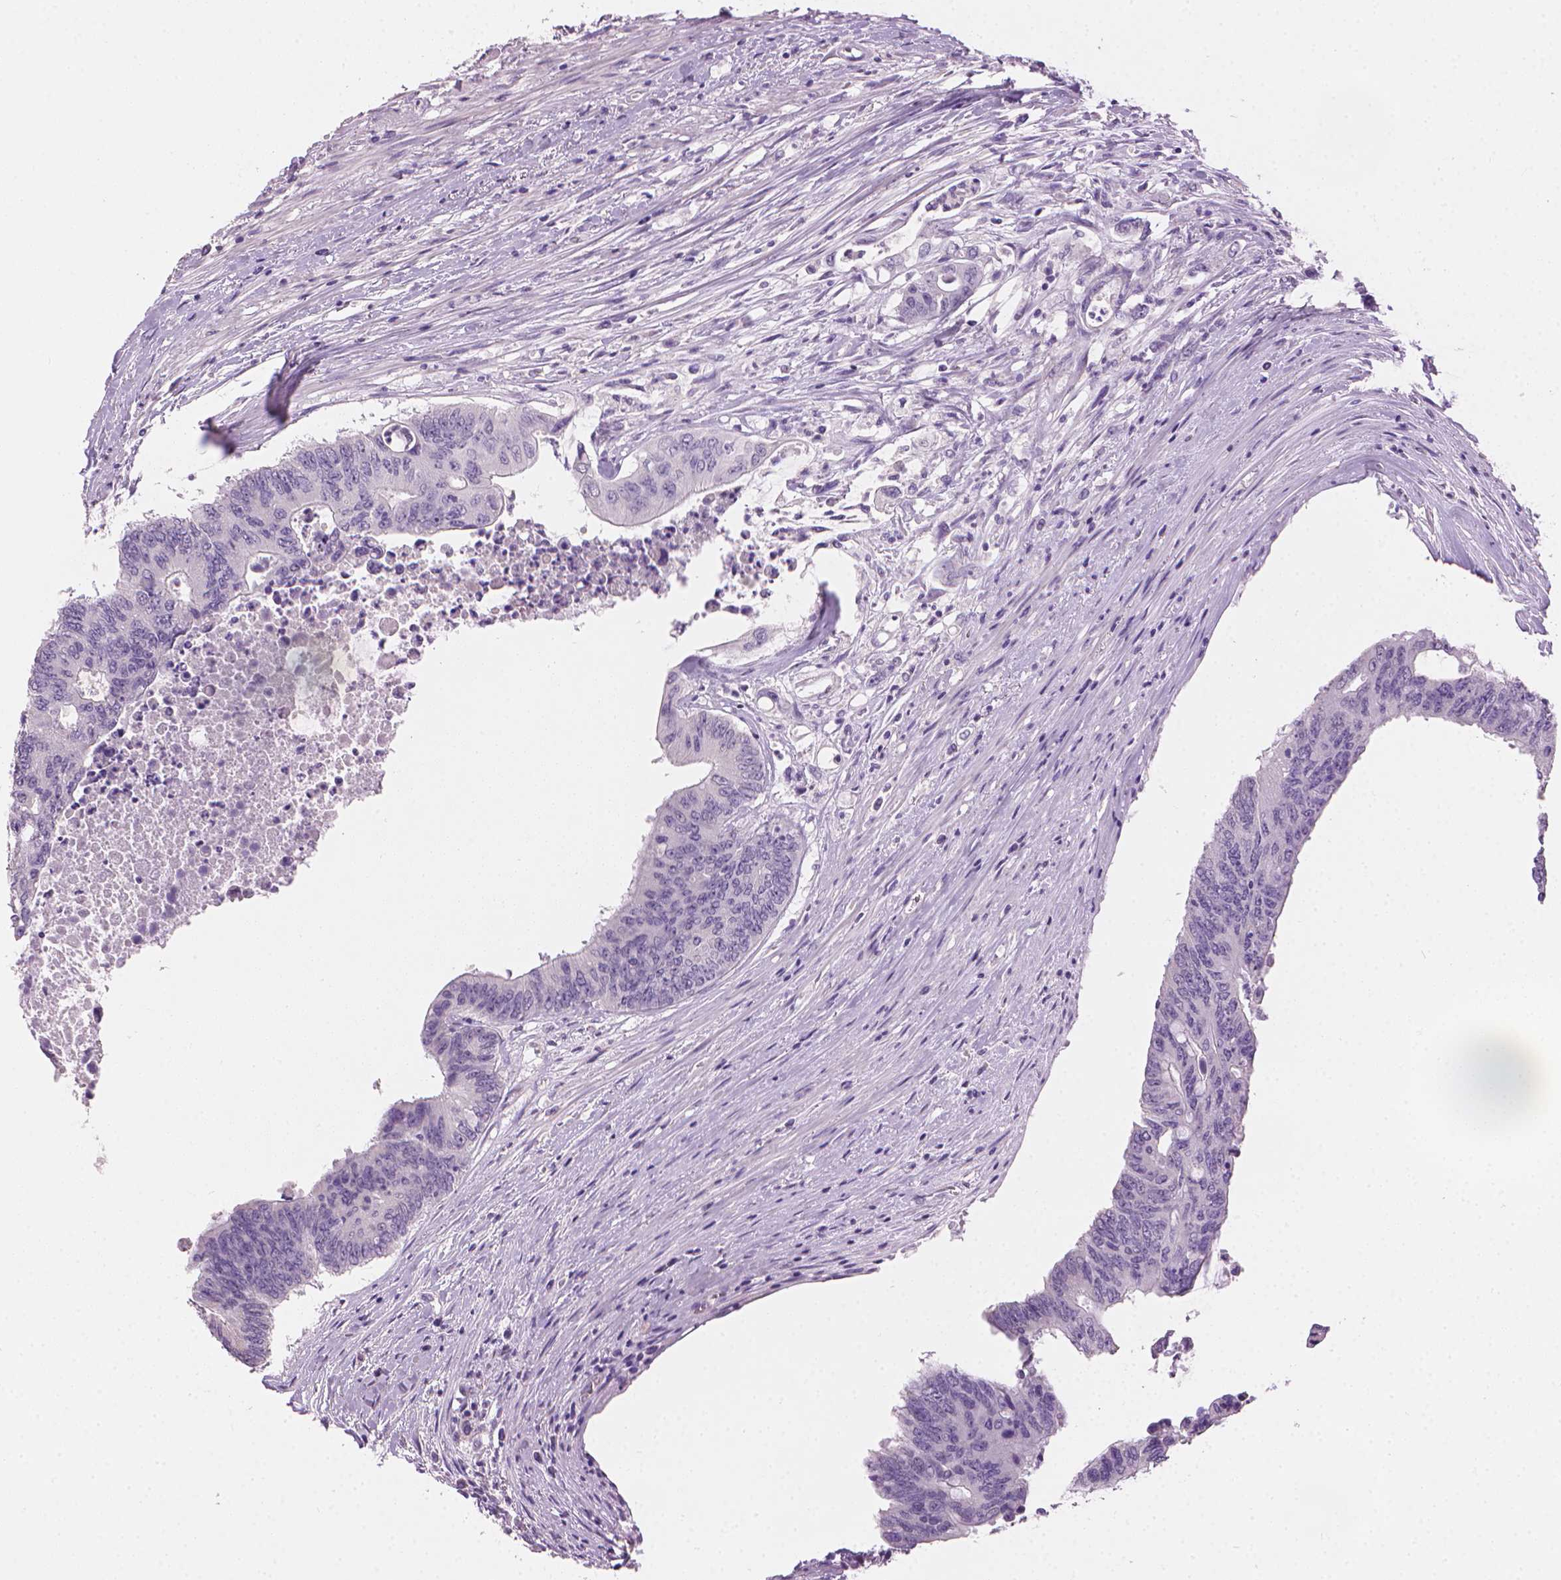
{"staining": {"intensity": "negative", "quantity": "none", "location": "none"}, "tissue": "colorectal cancer", "cell_type": "Tumor cells", "image_type": "cancer", "snomed": [{"axis": "morphology", "description": "Adenocarcinoma, NOS"}, {"axis": "topography", "description": "Rectum"}], "caption": "The image exhibits no significant positivity in tumor cells of colorectal adenocarcinoma.", "gene": "MLANA", "patient": {"sex": "male", "age": 59}}